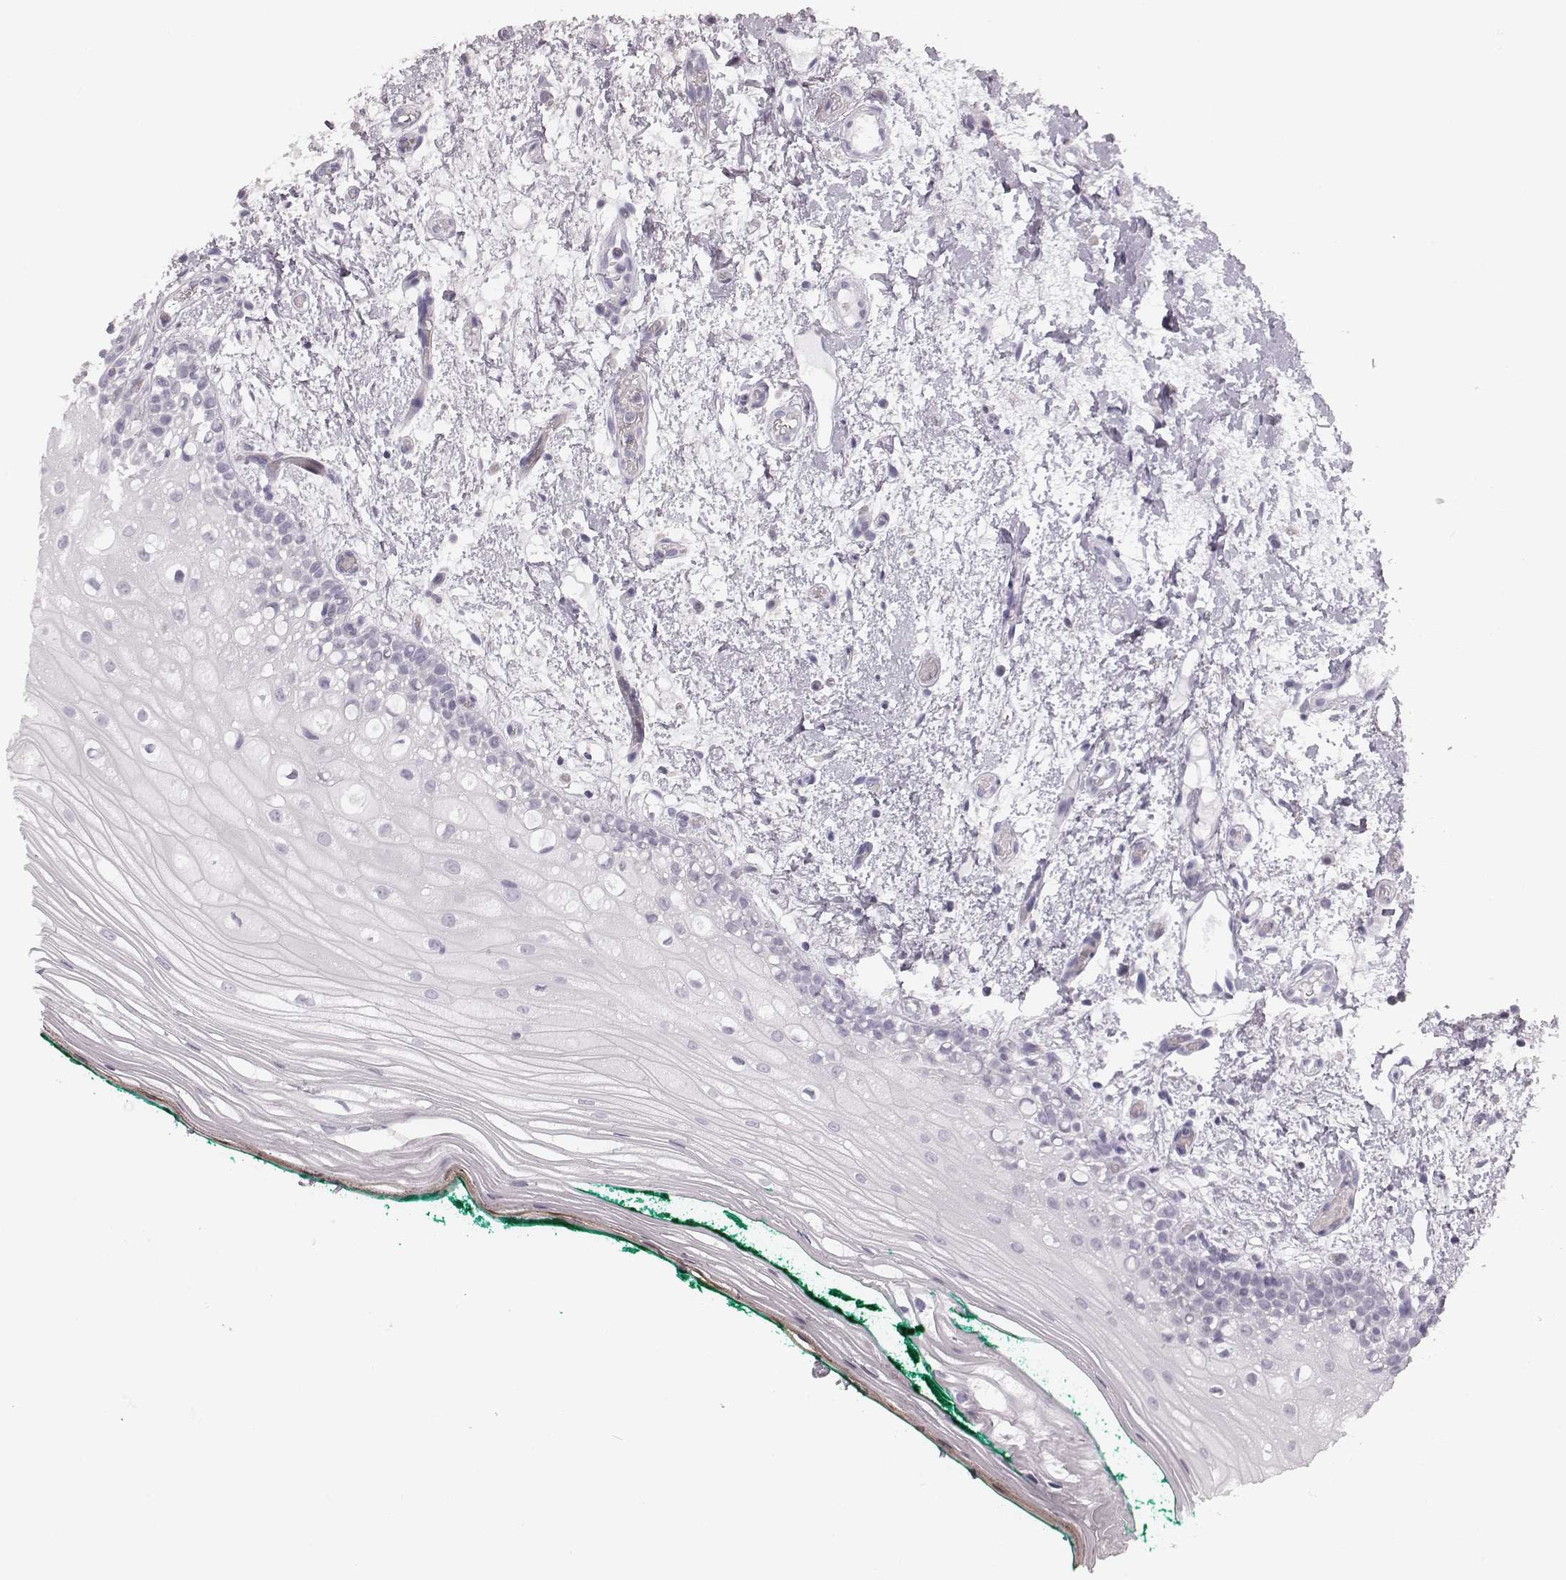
{"staining": {"intensity": "negative", "quantity": "none", "location": "none"}, "tissue": "oral mucosa", "cell_type": "Squamous epithelial cells", "image_type": "normal", "snomed": [{"axis": "morphology", "description": "Normal tissue, NOS"}, {"axis": "topography", "description": "Oral tissue"}], "caption": "Oral mucosa was stained to show a protein in brown. There is no significant expression in squamous epithelial cells. The staining is performed using DAB (3,3'-diaminobenzidine) brown chromogen with nuclei counter-stained in using hematoxylin.", "gene": "SPA17", "patient": {"sex": "female", "age": 83}}